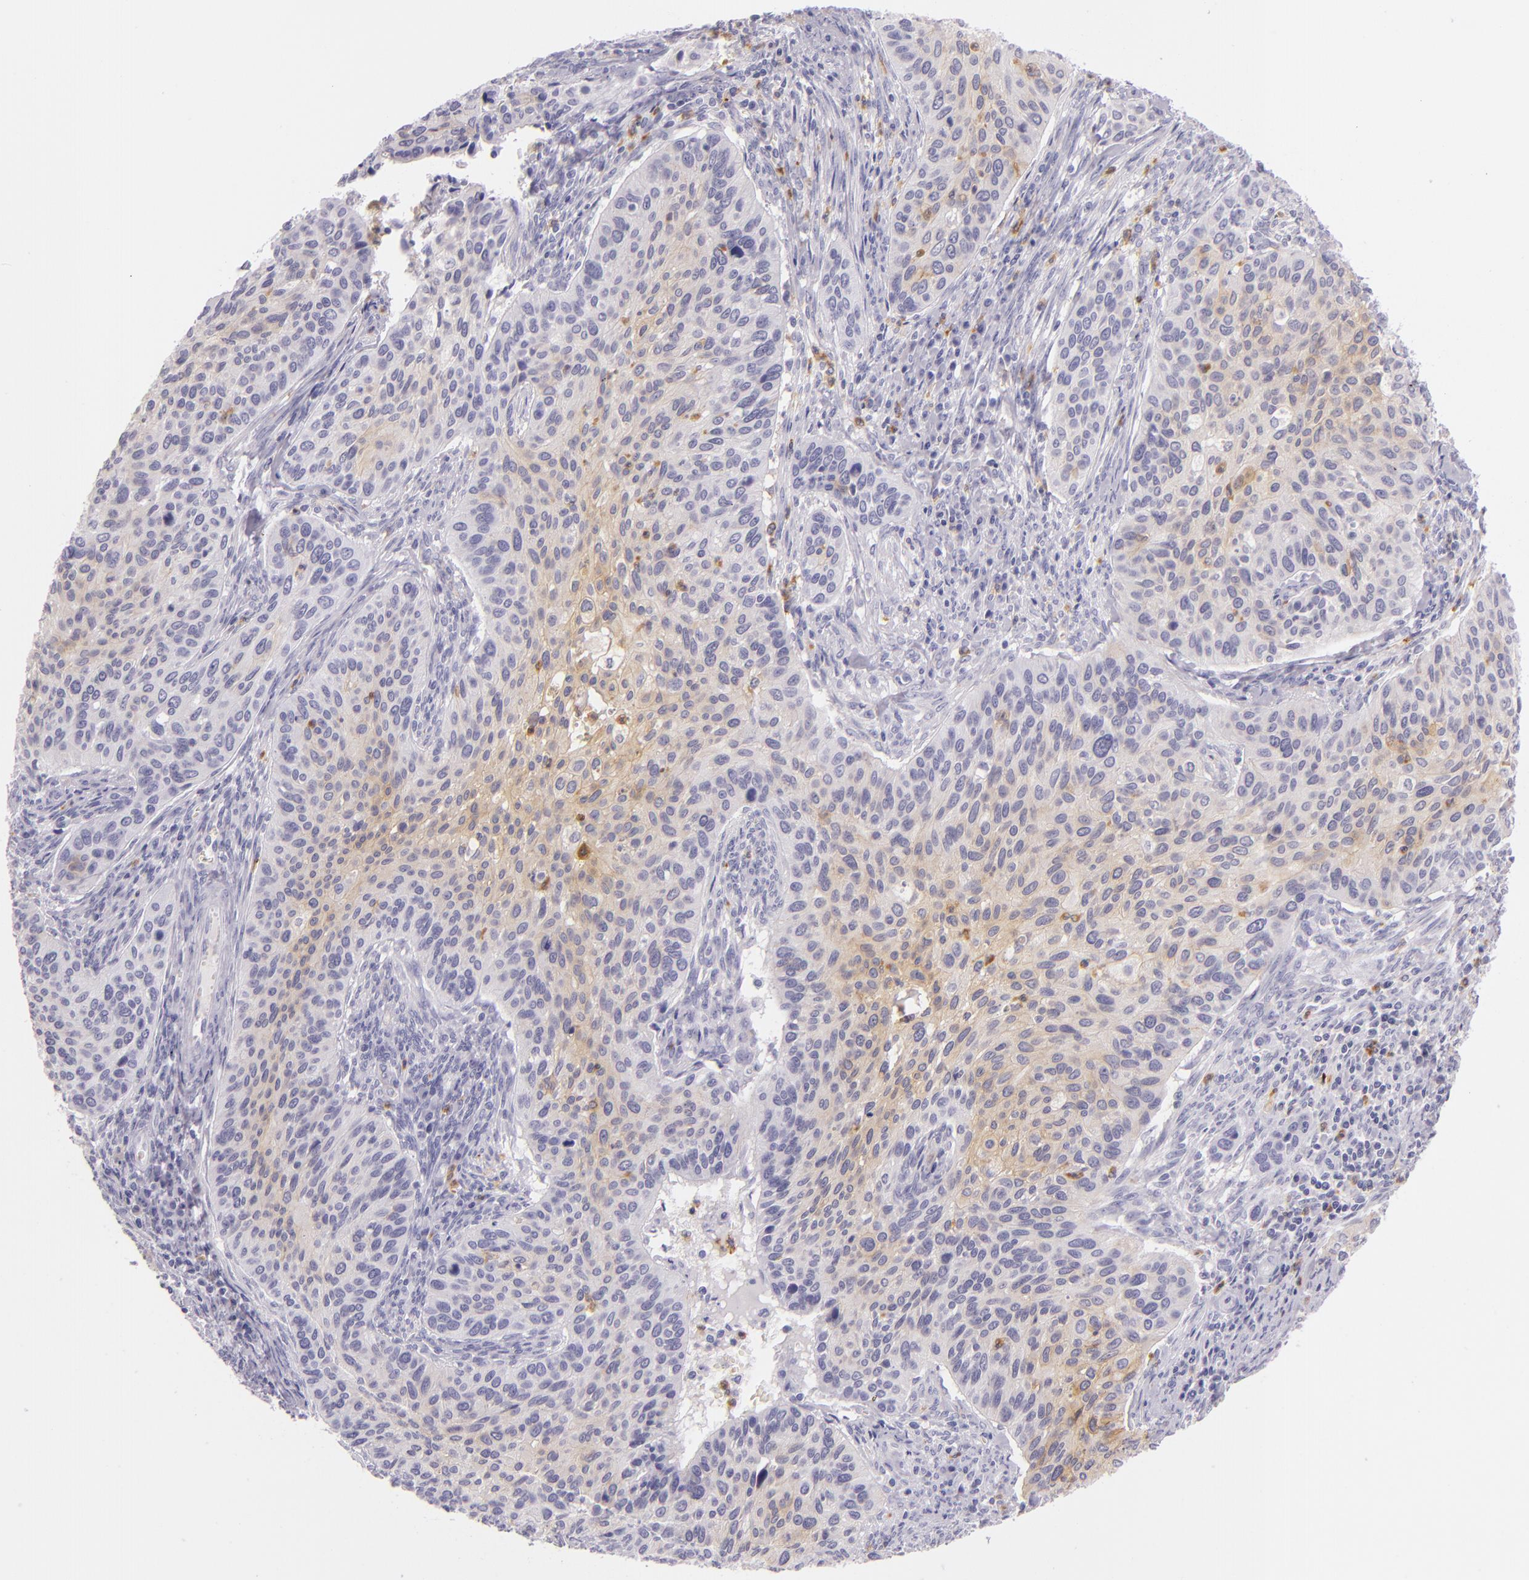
{"staining": {"intensity": "weak", "quantity": "<25%", "location": "cytoplasmic/membranous"}, "tissue": "cervical cancer", "cell_type": "Tumor cells", "image_type": "cancer", "snomed": [{"axis": "morphology", "description": "Adenocarcinoma, NOS"}, {"axis": "topography", "description": "Cervix"}], "caption": "This is an immunohistochemistry micrograph of cervical adenocarcinoma. There is no staining in tumor cells.", "gene": "CEACAM1", "patient": {"sex": "female", "age": 29}}